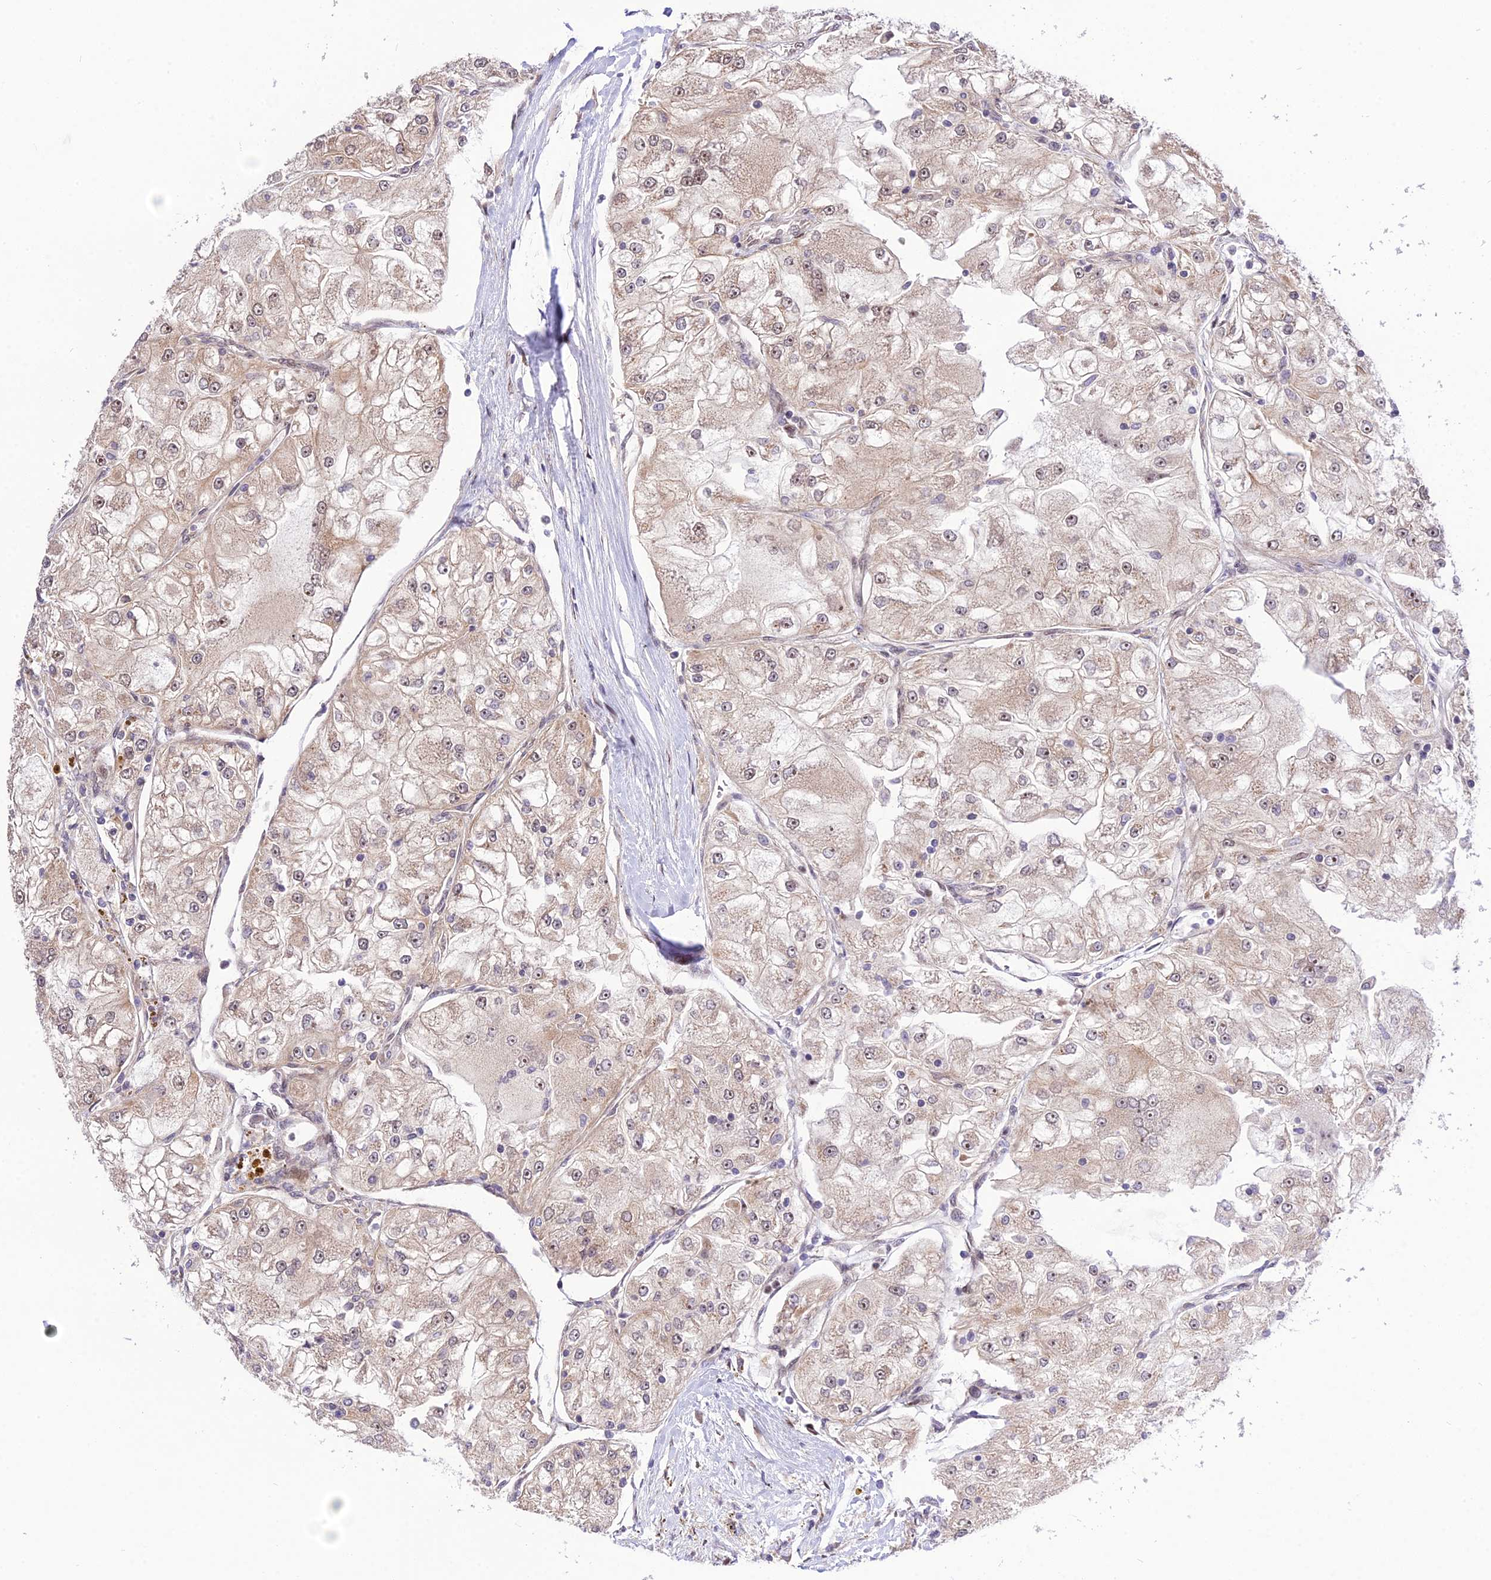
{"staining": {"intensity": "weak", "quantity": "25%-75%", "location": "cytoplasmic/membranous,nuclear"}, "tissue": "renal cancer", "cell_type": "Tumor cells", "image_type": "cancer", "snomed": [{"axis": "morphology", "description": "Adenocarcinoma, NOS"}, {"axis": "topography", "description": "Kidney"}], "caption": "Immunohistochemical staining of renal cancer shows low levels of weak cytoplasmic/membranous and nuclear positivity in about 25%-75% of tumor cells.", "gene": "SMG6", "patient": {"sex": "female", "age": 72}}